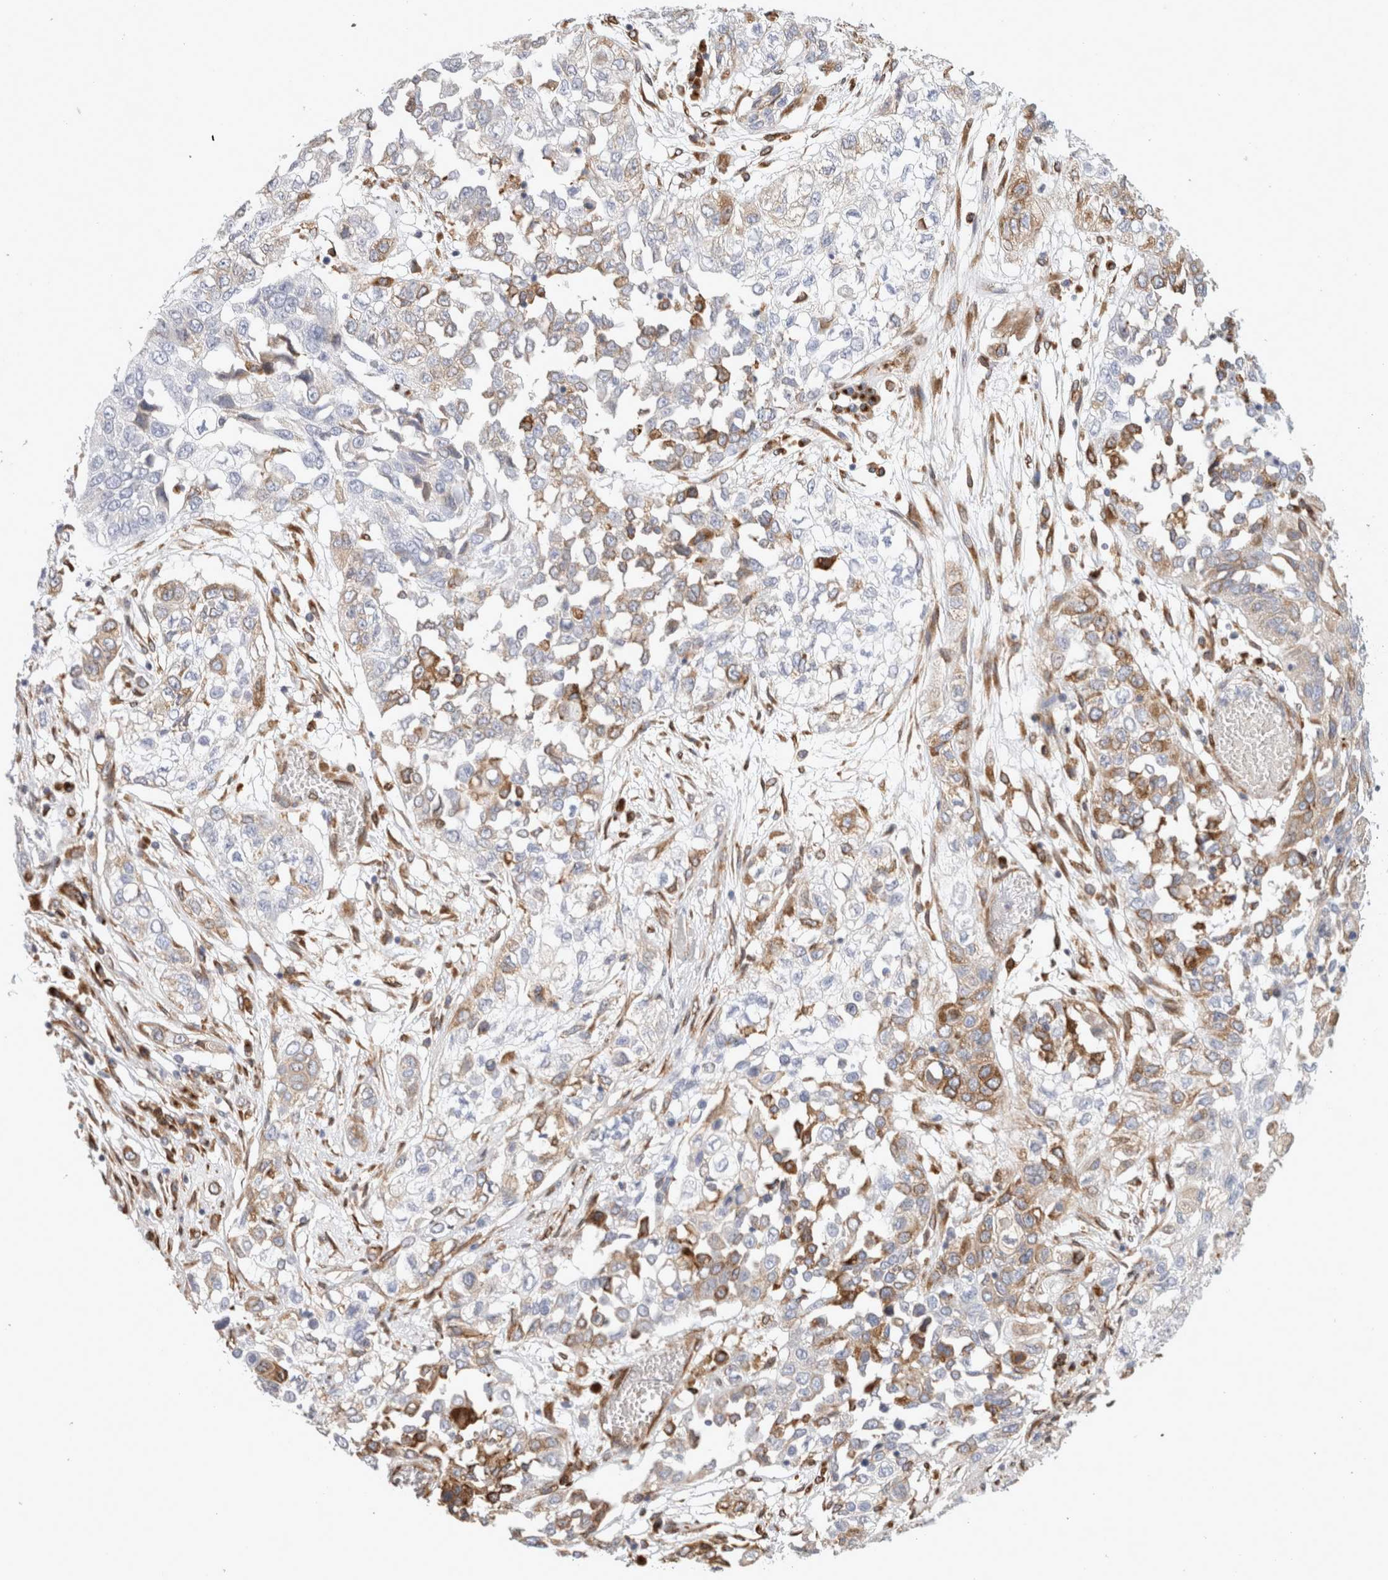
{"staining": {"intensity": "weak", "quantity": "25%-75%", "location": "cytoplasmic/membranous"}, "tissue": "lung cancer", "cell_type": "Tumor cells", "image_type": "cancer", "snomed": [{"axis": "morphology", "description": "Squamous cell carcinoma, NOS"}, {"axis": "topography", "description": "Lung"}], "caption": "DAB immunohistochemical staining of lung cancer (squamous cell carcinoma) shows weak cytoplasmic/membranous protein expression in about 25%-75% of tumor cells. (DAB = brown stain, brightfield microscopy at high magnification).", "gene": "MCFD2", "patient": {"sex": "male", "age": 71}}